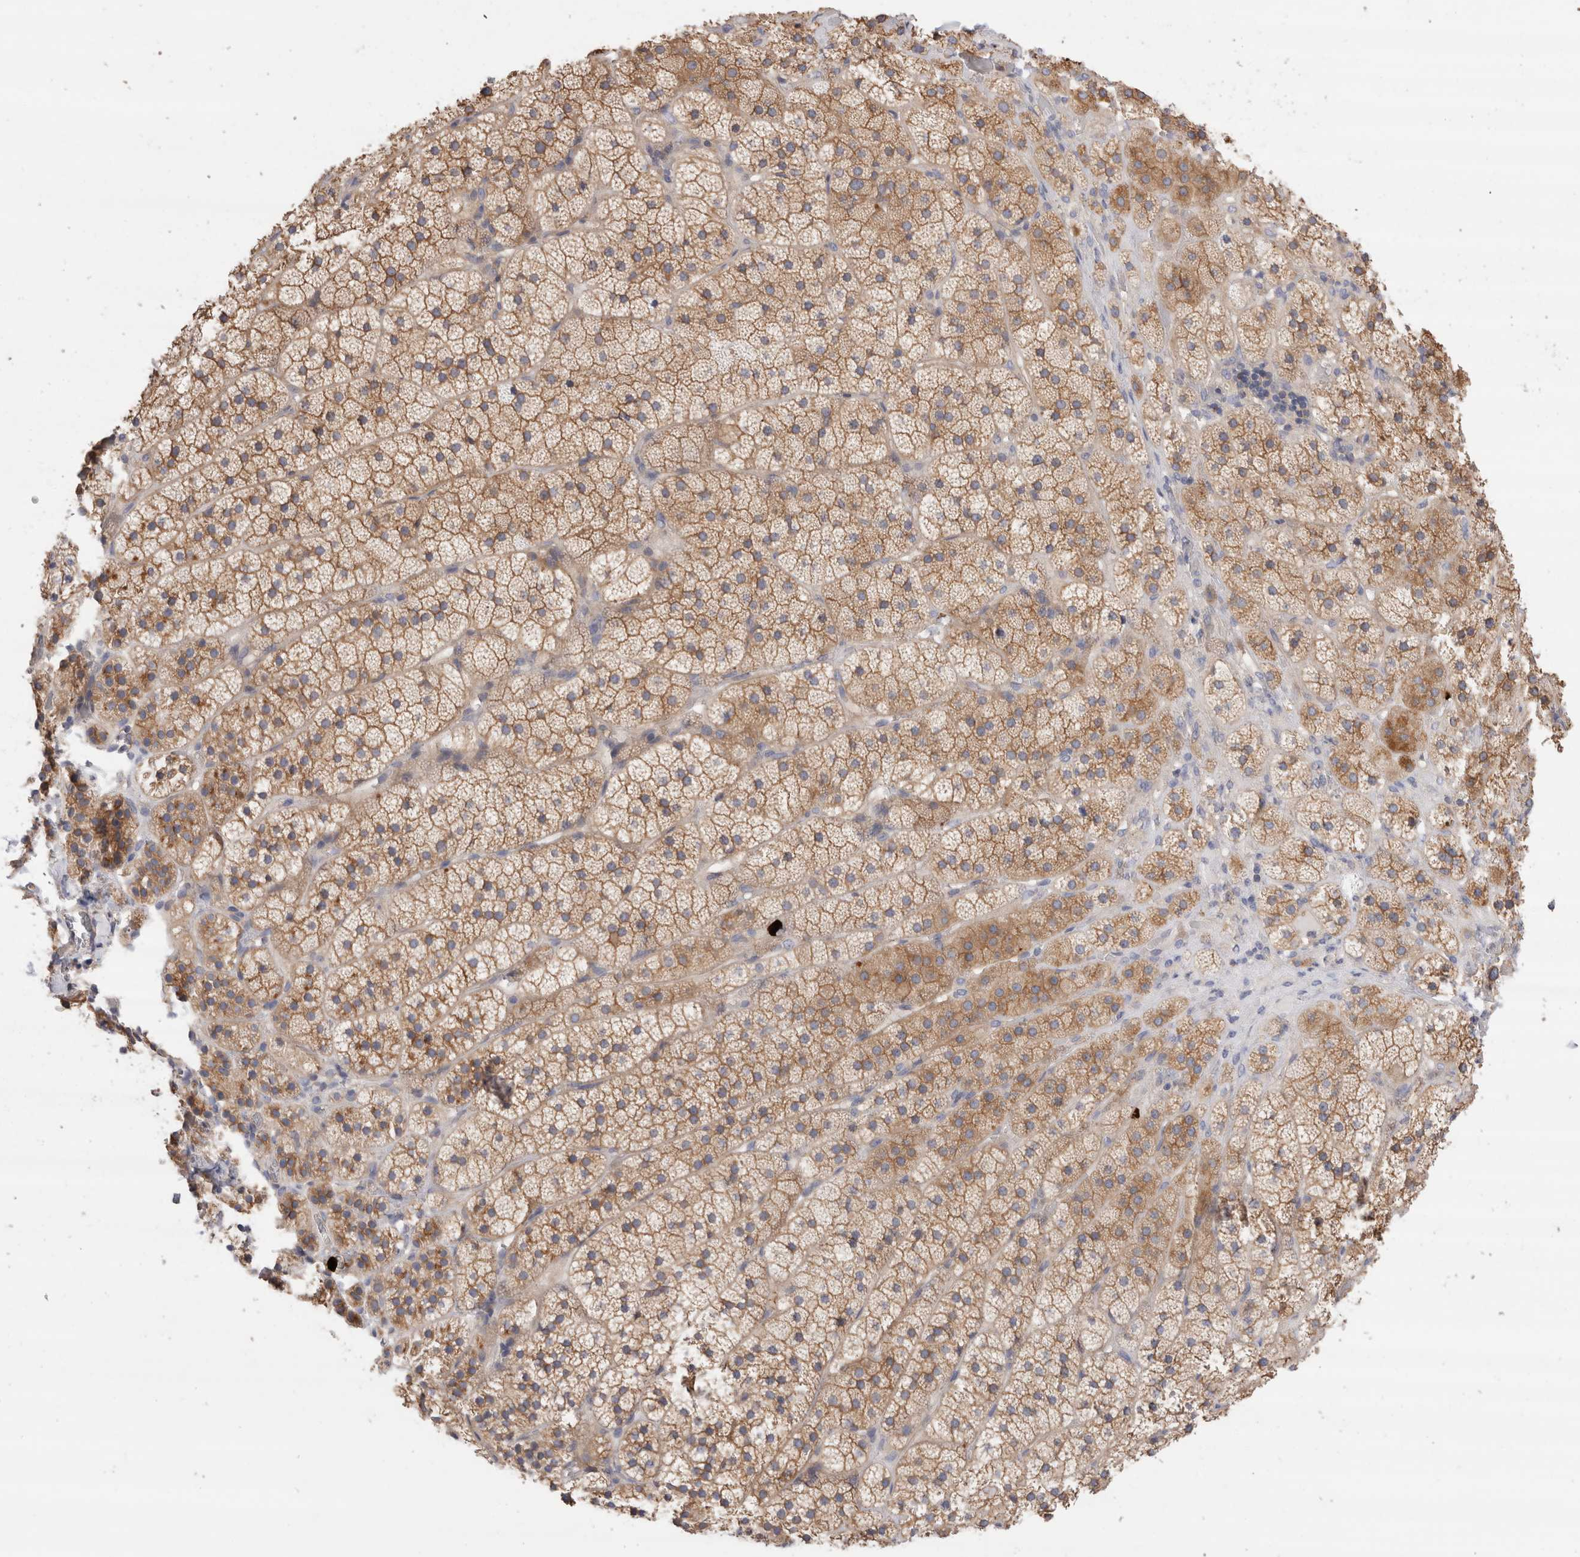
{"staining": {"intensity": "moderate", "quantity": ">75%", "location": "cytoplasmic/membranous"}, "tissue": "adrenal gland", "cell_type": "Glandular cells", "image_type": "normal", "snomed": [{"axis": "morphology", "description": "Normal tissue, NOS"}, {"axis": "topography", "description": "Adrenal gland"}], "caption": "A high-resolution image shows immunohistochemistry (IHC) staining of unremarkable adrenal gland, which shows moderate cytoplasmic/membranous positivity in approximately >75% of glandular cells.", "gene": "NXT2", "patient": {"sex": "female", "age": 44}}